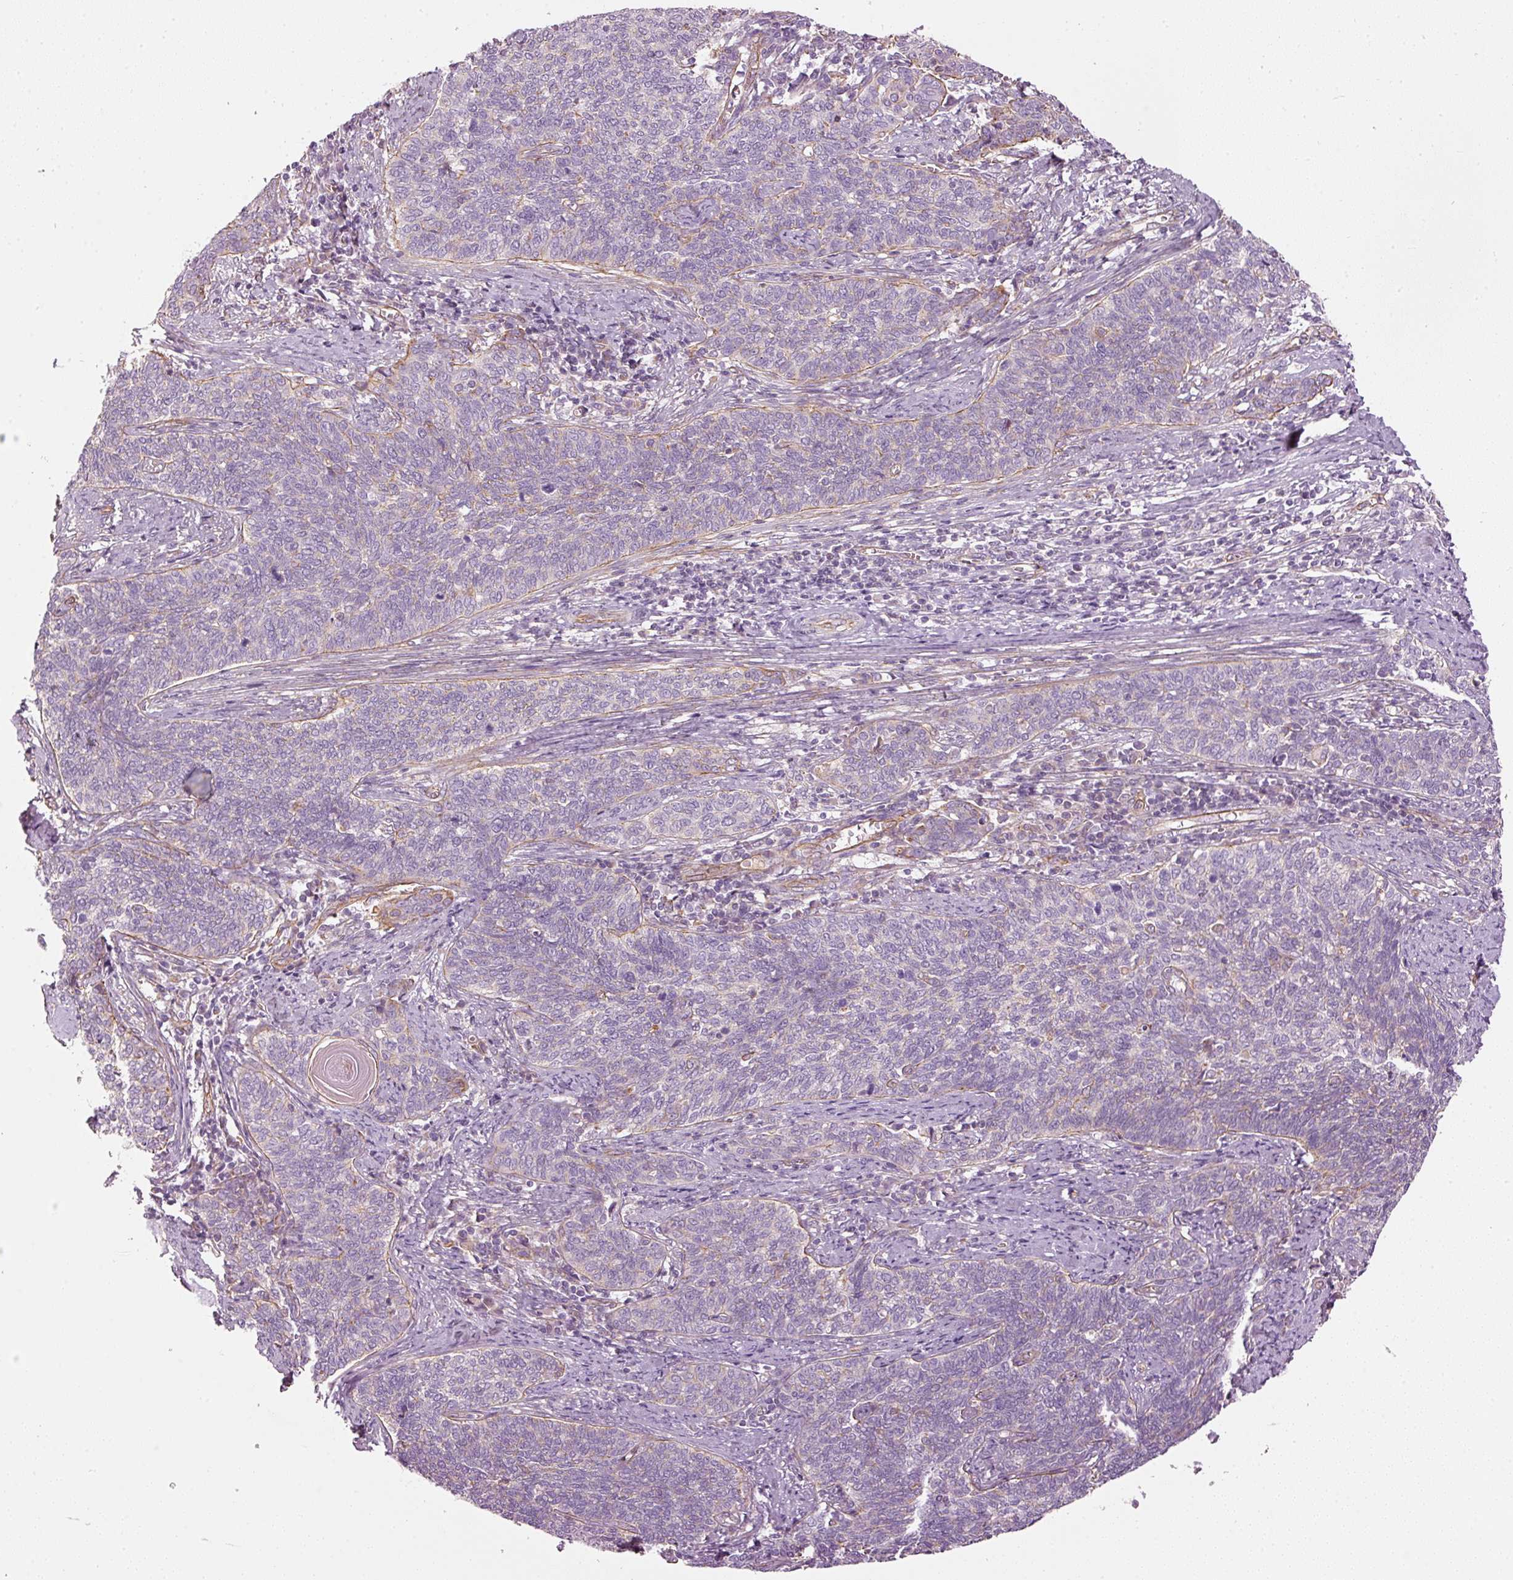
{"staining": {"intensity": "negative", "quantity": "none", "location": "none"}, "tissue": "cervical cancer", "cell_type": "Tumor cells", "image_type": "cancer", "snomed": [{"axis": "morphology", "description": "Squamous cell carcinoma, NOS"}, {"axis": "topography", "description": "Cervix"}], "caption": "Cervical cancer (squamous cell carcinoma) was stained to show a protein in brown. There is no significant positivity in tumor cells.", "gene": "OSR2", "patient": {"sex": "female", "age": 39}}